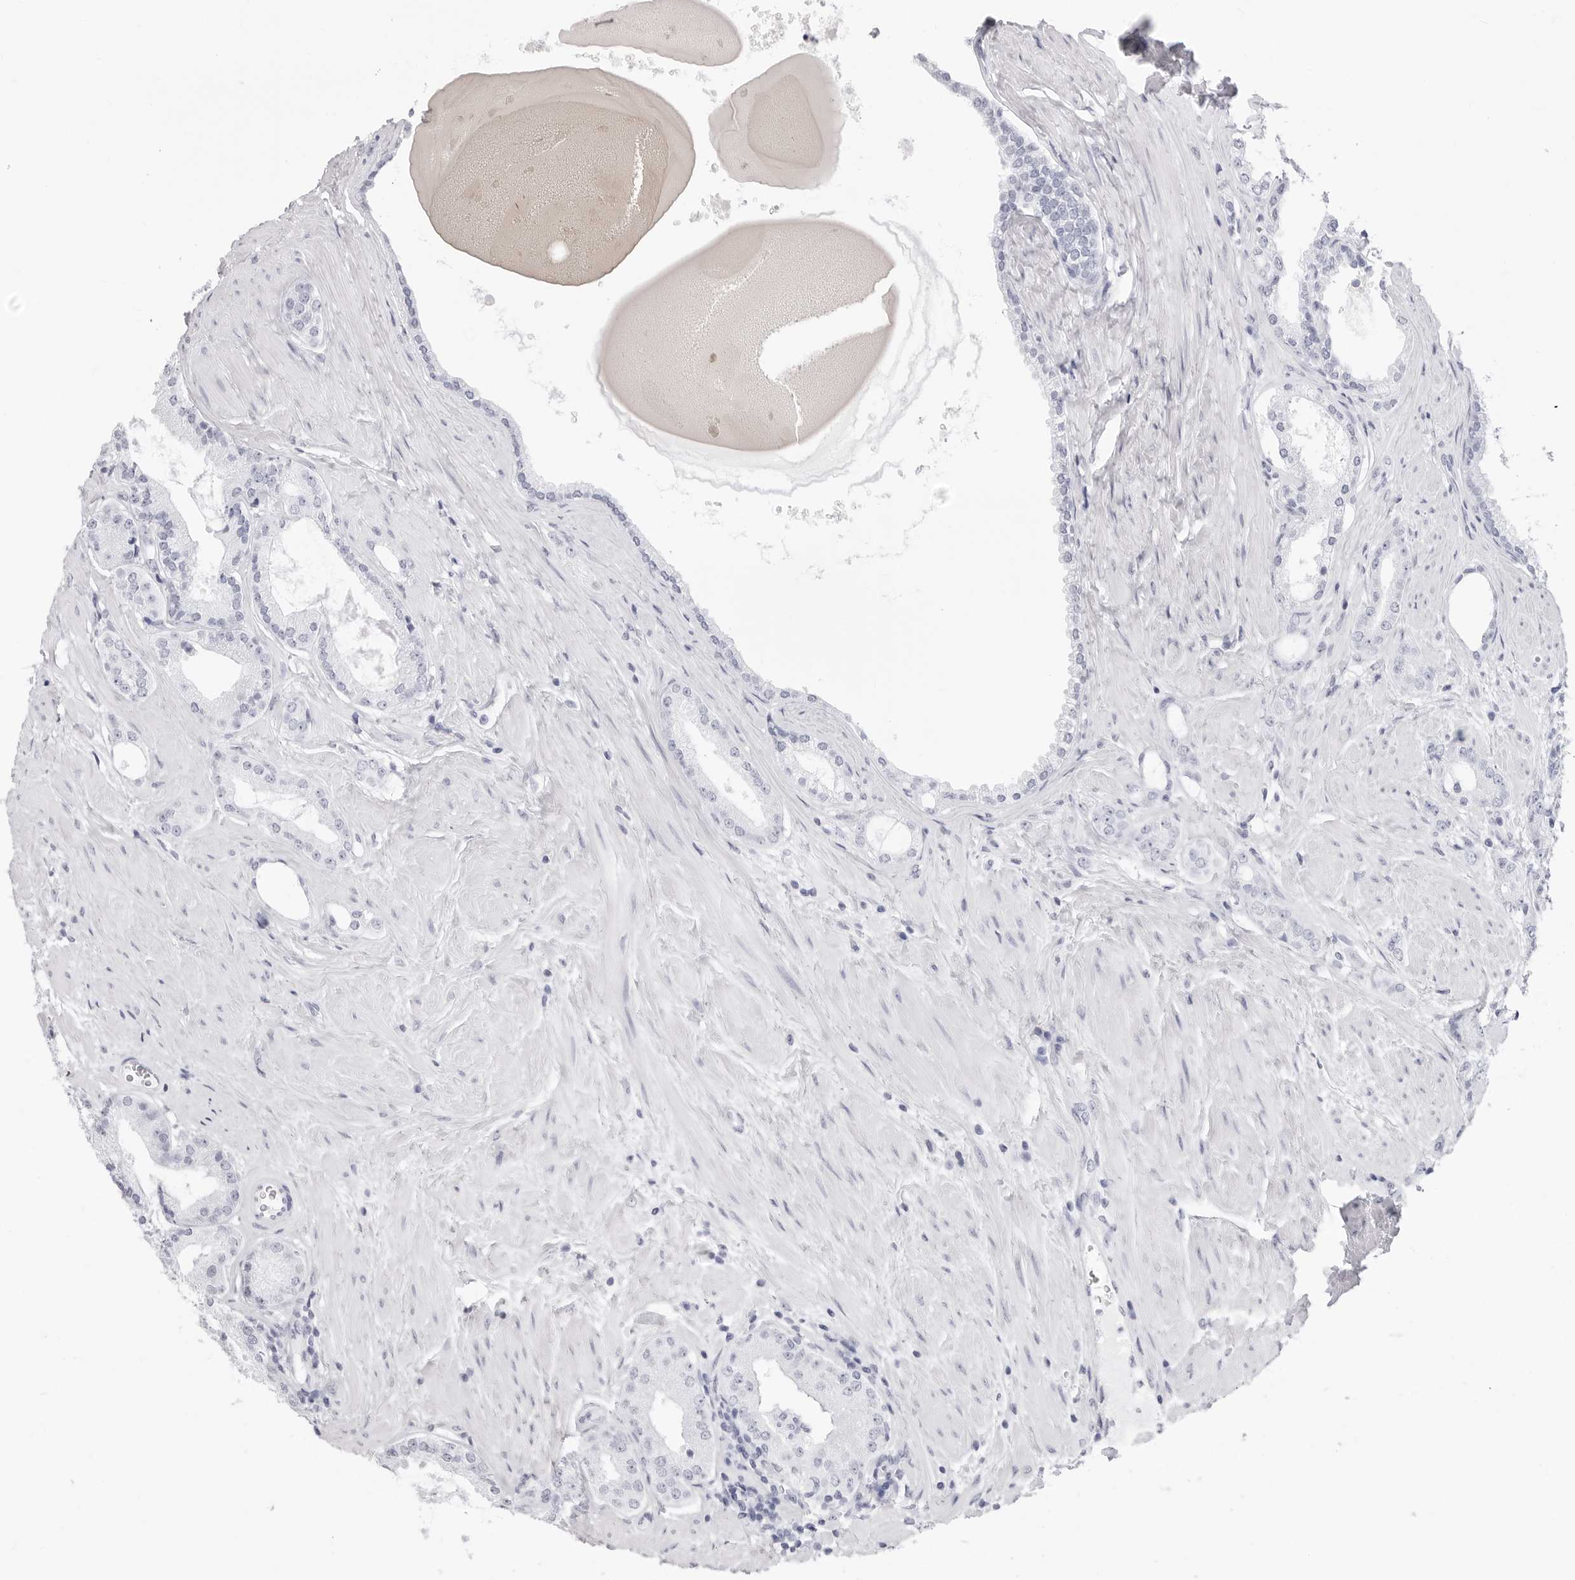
{"staining": {"intensity": "negative", "quantity": "none", "location": "none"}, "tissue": "prostate cancer", "cell_type": "Tumor cells", "image_type": "cancer", "snomed": [{"axis": "morphology", "description": "Adenocarcinoma, Low grade"}, {"axis": "topography", "description": "Prostate"}], "caption": "High magnification brightfield microscopy of prostate low-grade adenocarcinoma stained with DAB (3,3'-diaminobenzidine) (brown) and counterstained with hematoxylin (blue): tumor cells show no significant positivity. (DAB immunohistochemistry visualized using brightfield microscopy, high magnification).", "gene": "TSSK1B", "patient": {"sex": "male", "age": 62}}